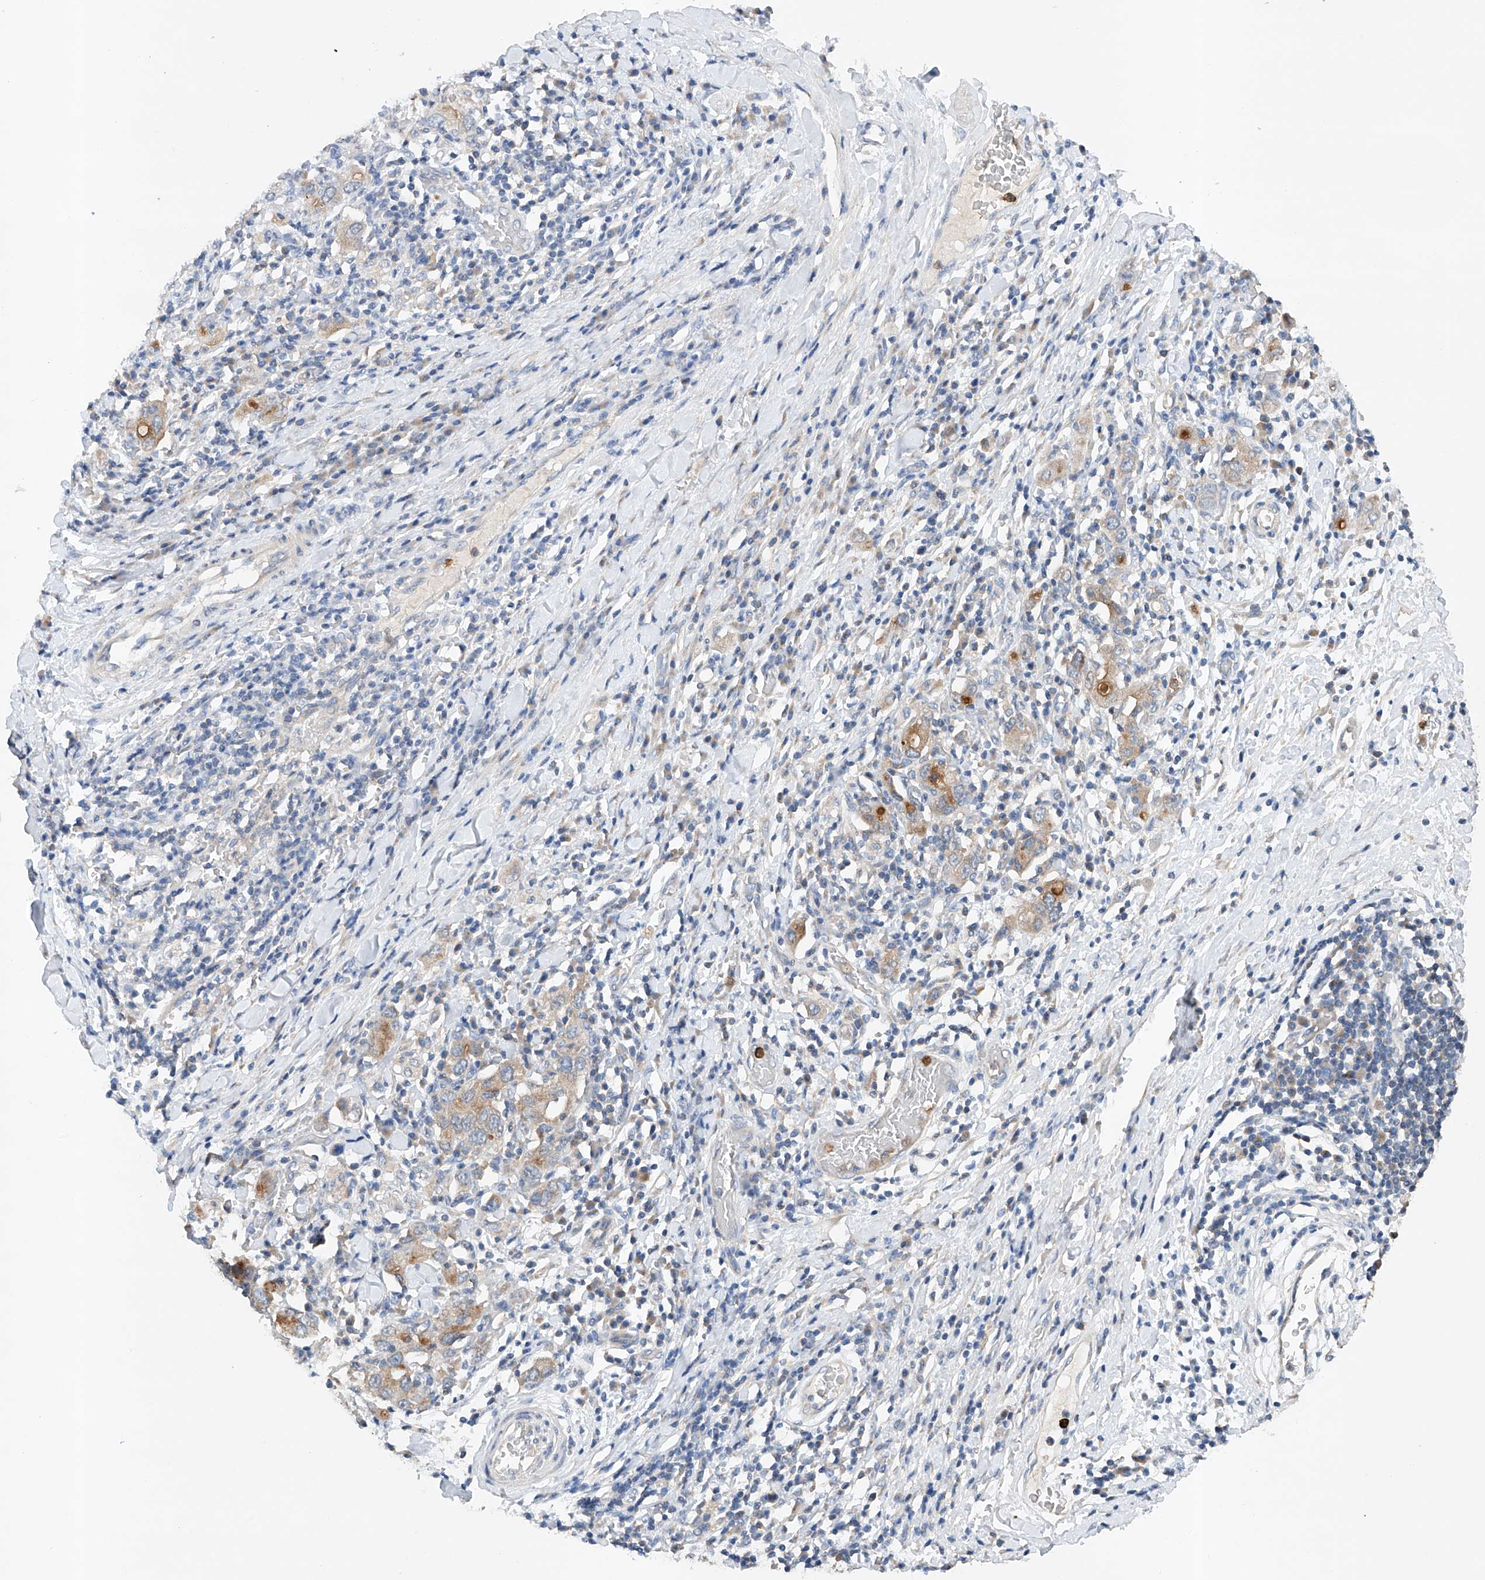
{"staining": {"intensity": "moderate", "quantity": "<25%", "location": "cytoplasmic/membranous"}, "tissue": "stomach cancer", "cell_type": "Tumor cells", "image_type": "cancer", "snomed": [{"axis": "morphology", "description": "Adenocarcinoma, NOS"}, {"axis": "topography", "description": "Stomach, upper"}], "caption": "Human adenocarcinoma (stomach) stained with a protein marker reveals moderate staining in tumor cells.", "gene": "GPC4", "patient": {"sex": "male", "age": 62}}